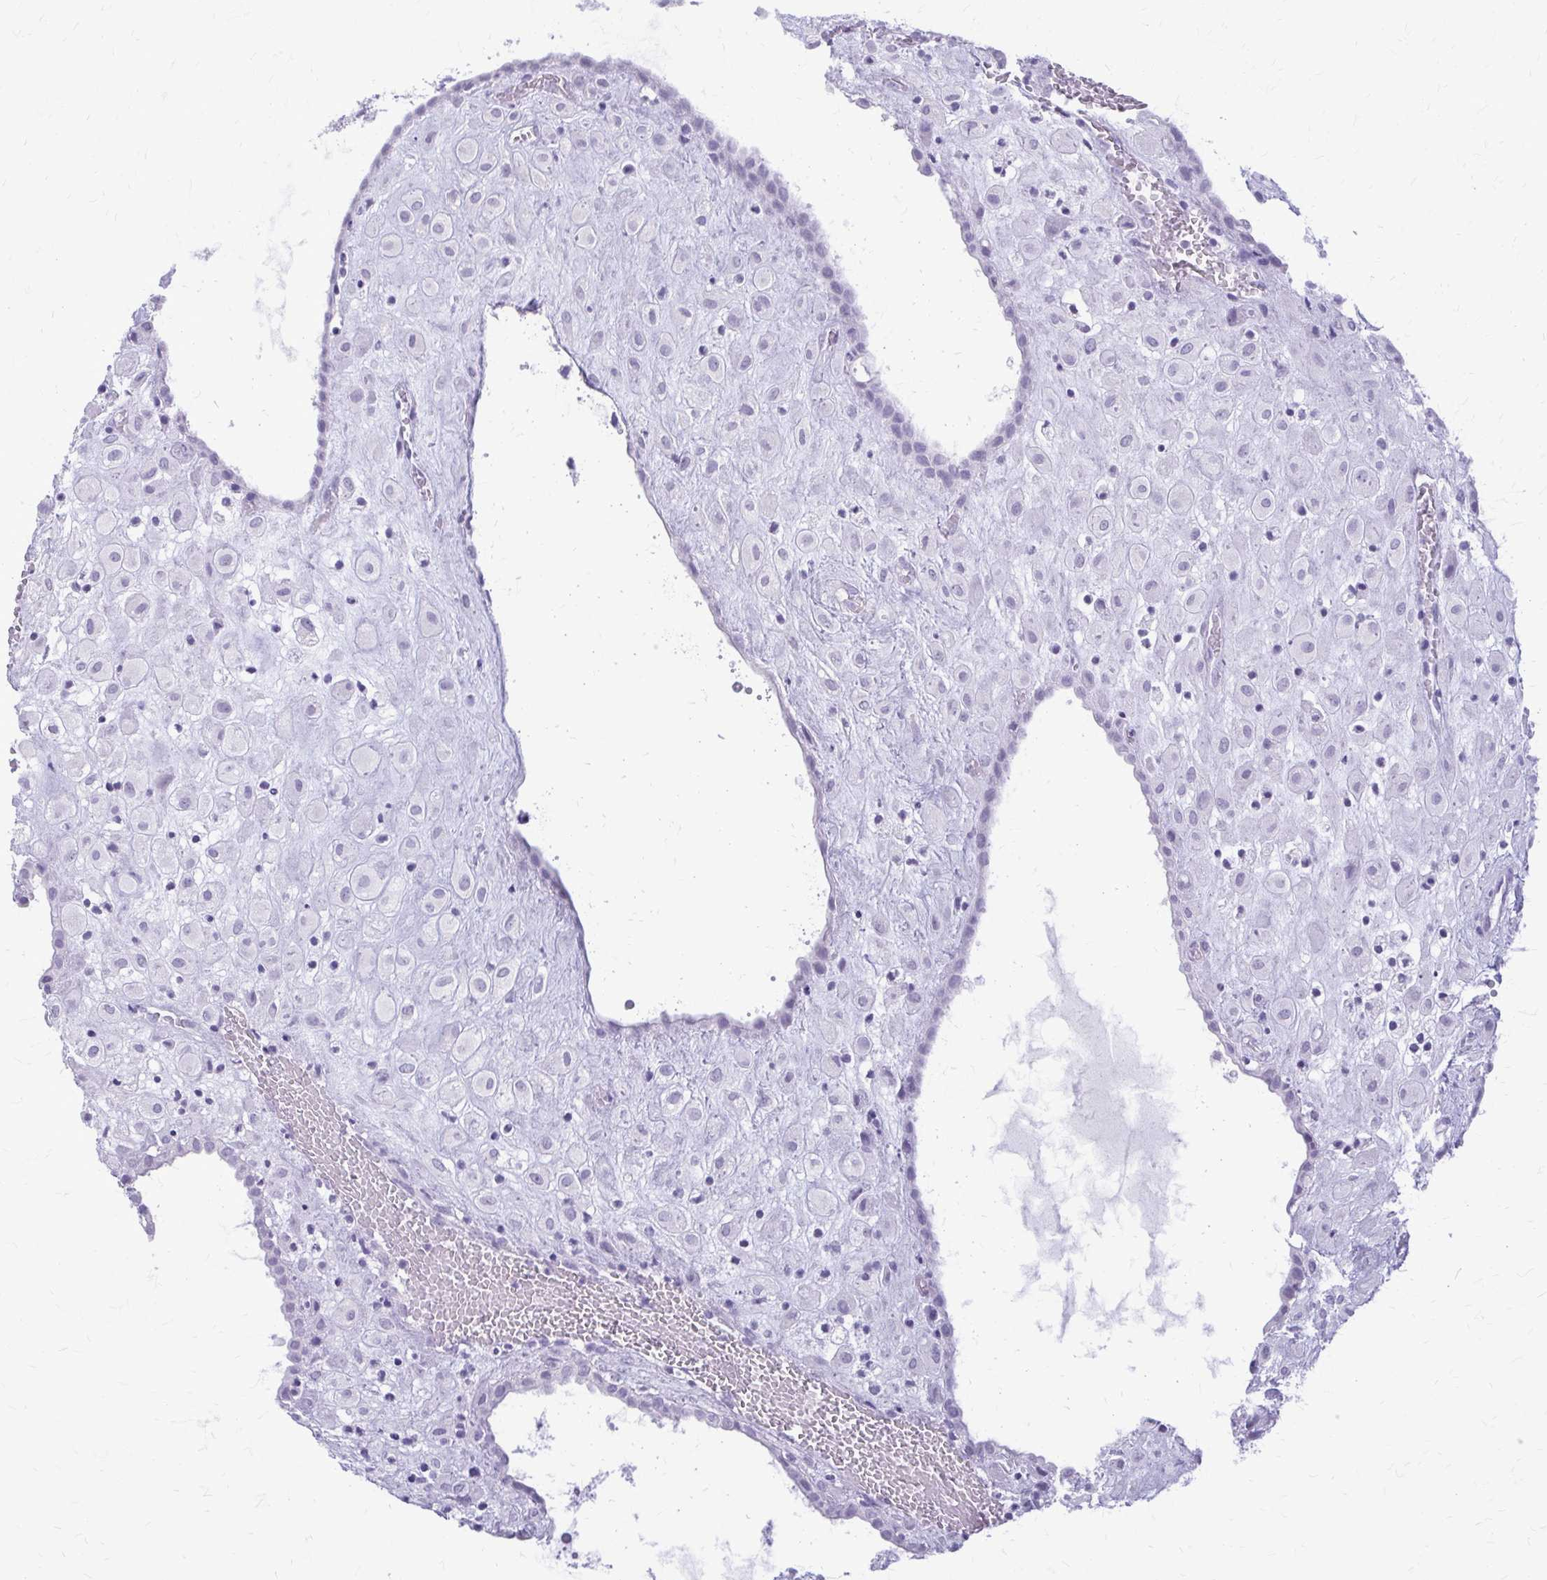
{"staining": {"intensity": "negative", "quantity": "none", "location": "none"}, "tissue": "placenta", "cell_type": "Decidual cells", "image_type": "normal", "snomed": [{"axis": "morphology", "description": "Normal tissue, NOS"}, {"axis": "topography", "description": "Placenta"}], "caption": "This photomicrograph is of benign placenta stained with immunohistochemistry (IHC) to label a protein in brown with the nuclei are counter-stained blue. There is no positivity in decidual cells.", "gene": "KRT5", "patient": {"sex": "female", "age": 24}}